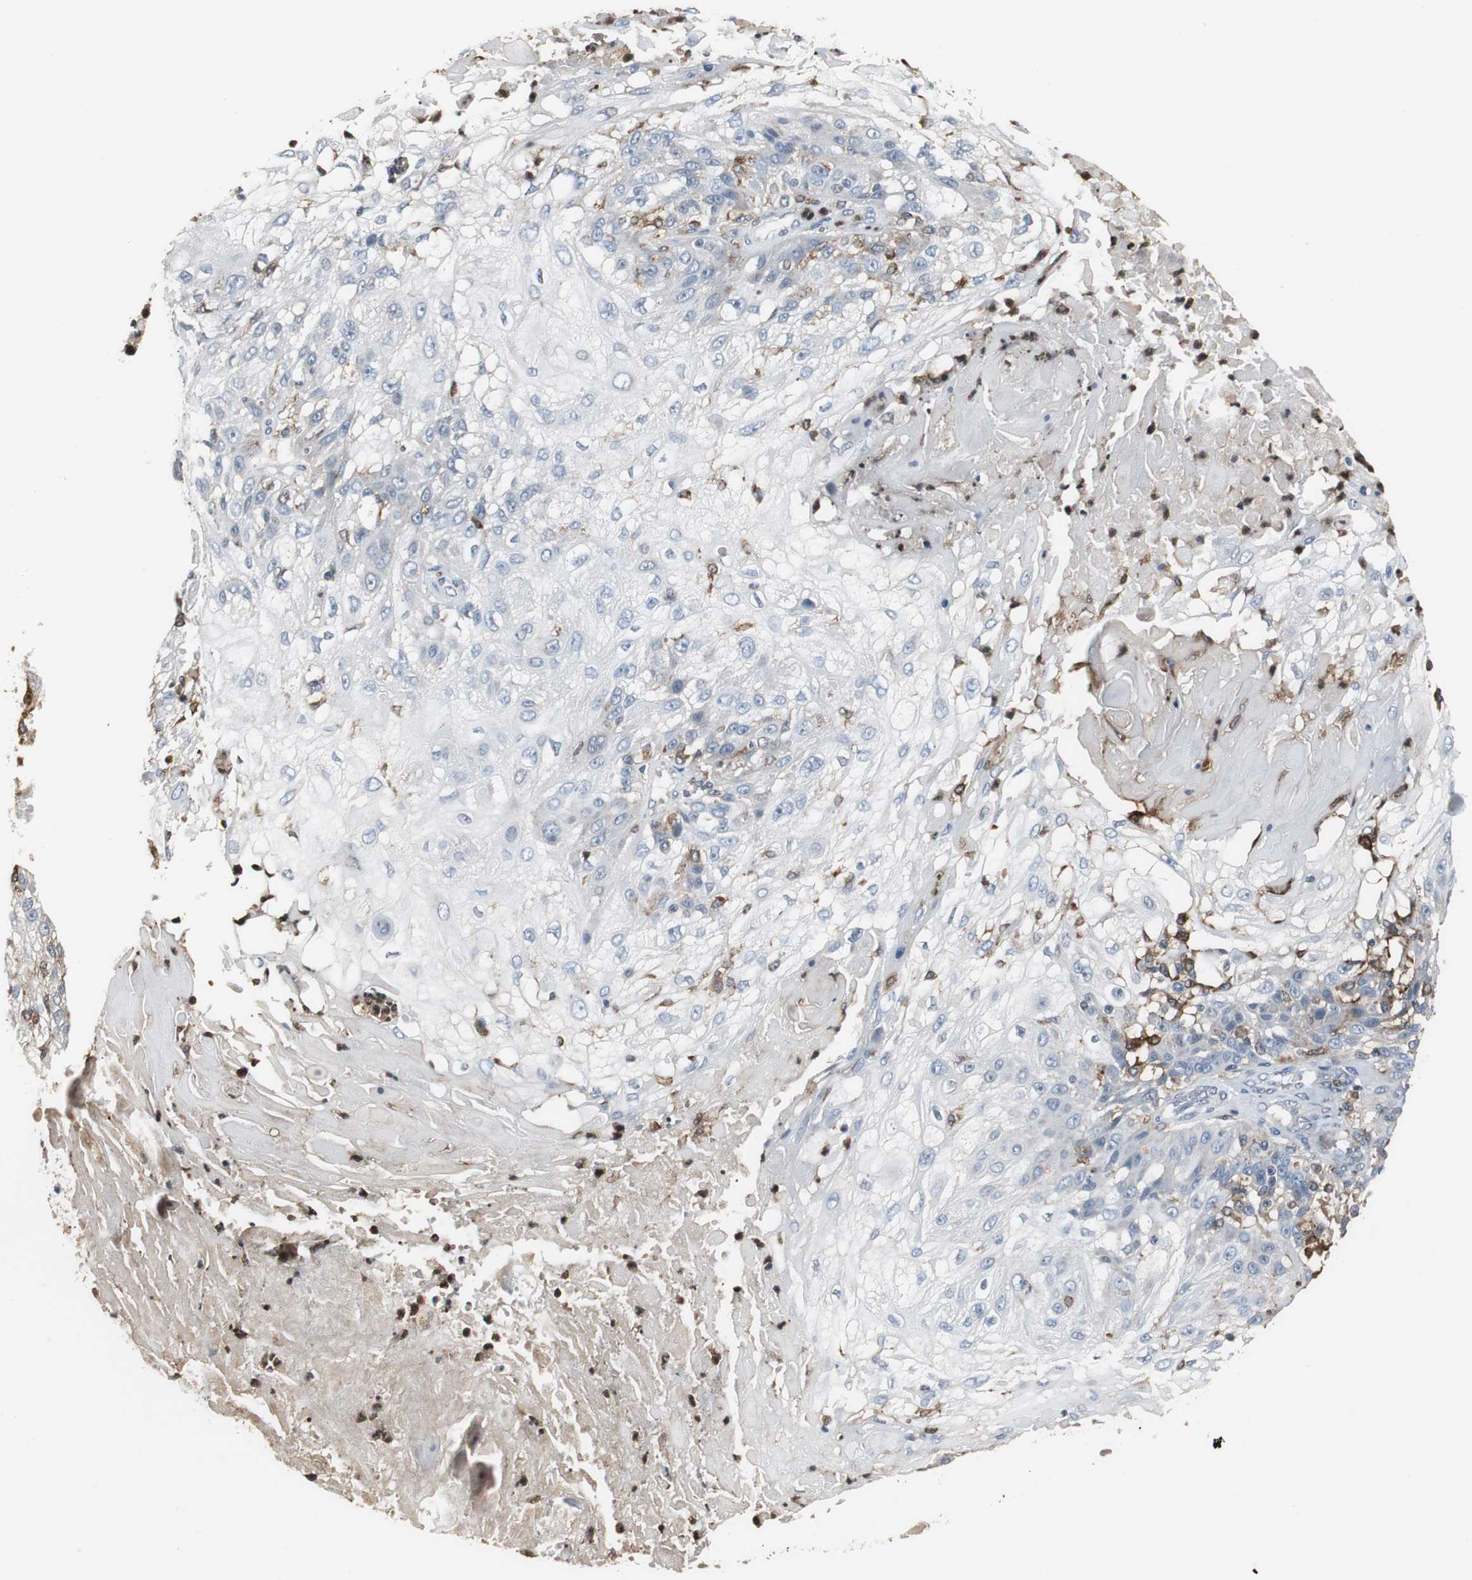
{"staining": {"intensity": "negative", "quantity": "none", "location": "none"}, "tissue": "skin cancer", "cell_type": "Tumor cells", "image_type": "cancer", "snomed": [{"axis": "morphology", "description": "Normal tissue, NOS"}, {"axis": "morphology", "description": "Squamous cell carcinoma, NOS"}, {"axis": "topography", "description": "Skin"}], "caption": "Skin cancer was stained to show a protein in brown. There is no significant positivity in tumor cells.", "gene": "NCF2", "patient": {"sex": "female", "age": 83}}